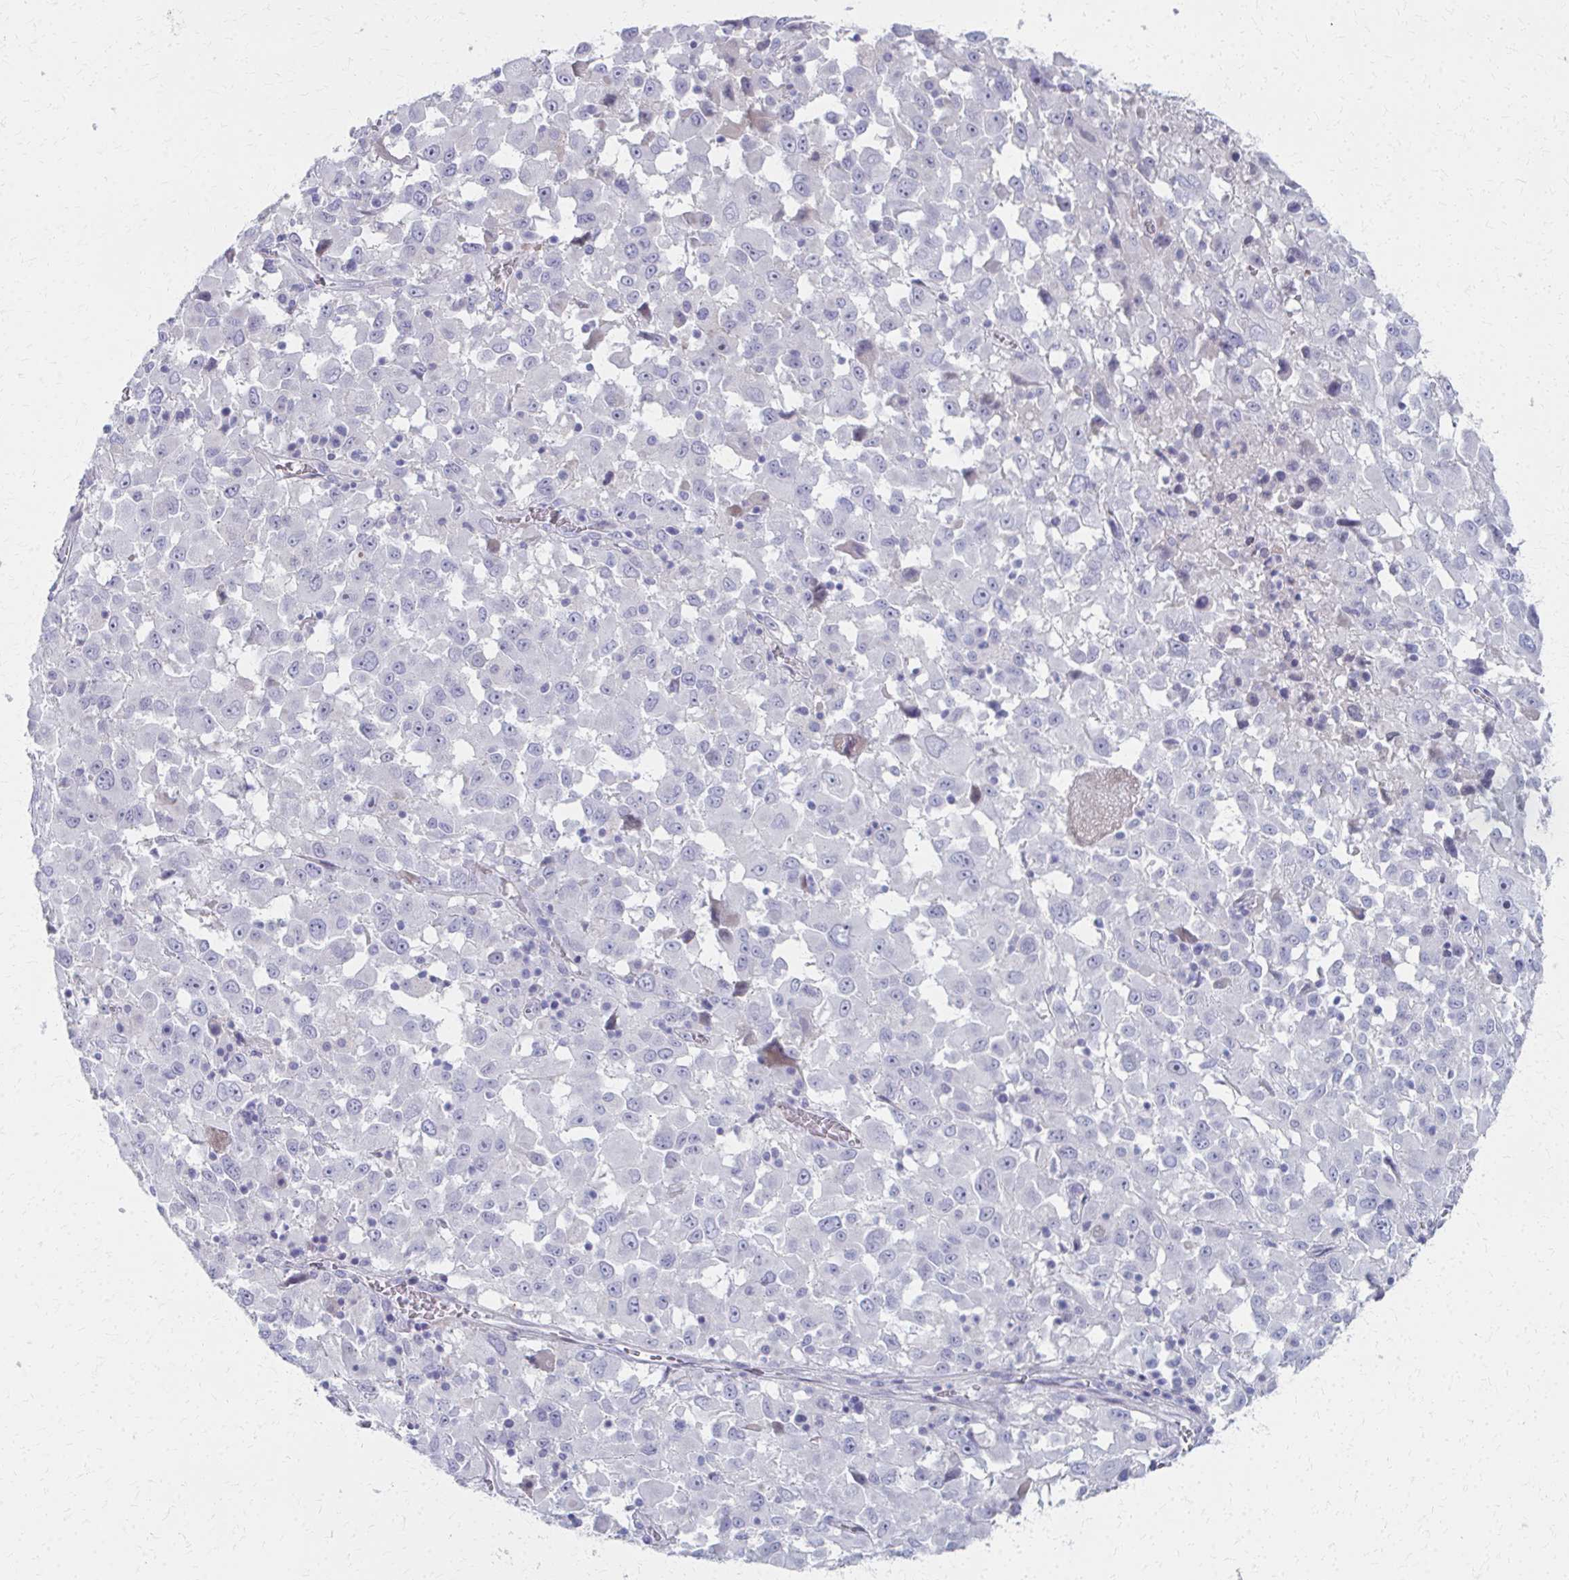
{"staining": {"intensity": "negative", "quantity": "none", "location": "none"}, "tissue": "melanoma", "cell_type": "Tumor cells", "image_type": "cancer", "snomed": [{"axis": "morphology", "description": "Malignant melanoma, Metastatic site"}, {"axis": "topography", "description": "Soft tissue"}], "caption": "High power microscopy histopathology image of an IHC image of malignant melanoma (metastatic site), revealing no significant positivity in tumor cells. (DAB immunohistochemistry (IHC) with hematoxylin counter stain).", "gene": "MS4A2", "patient": {"sex": "male", "age": 50}}